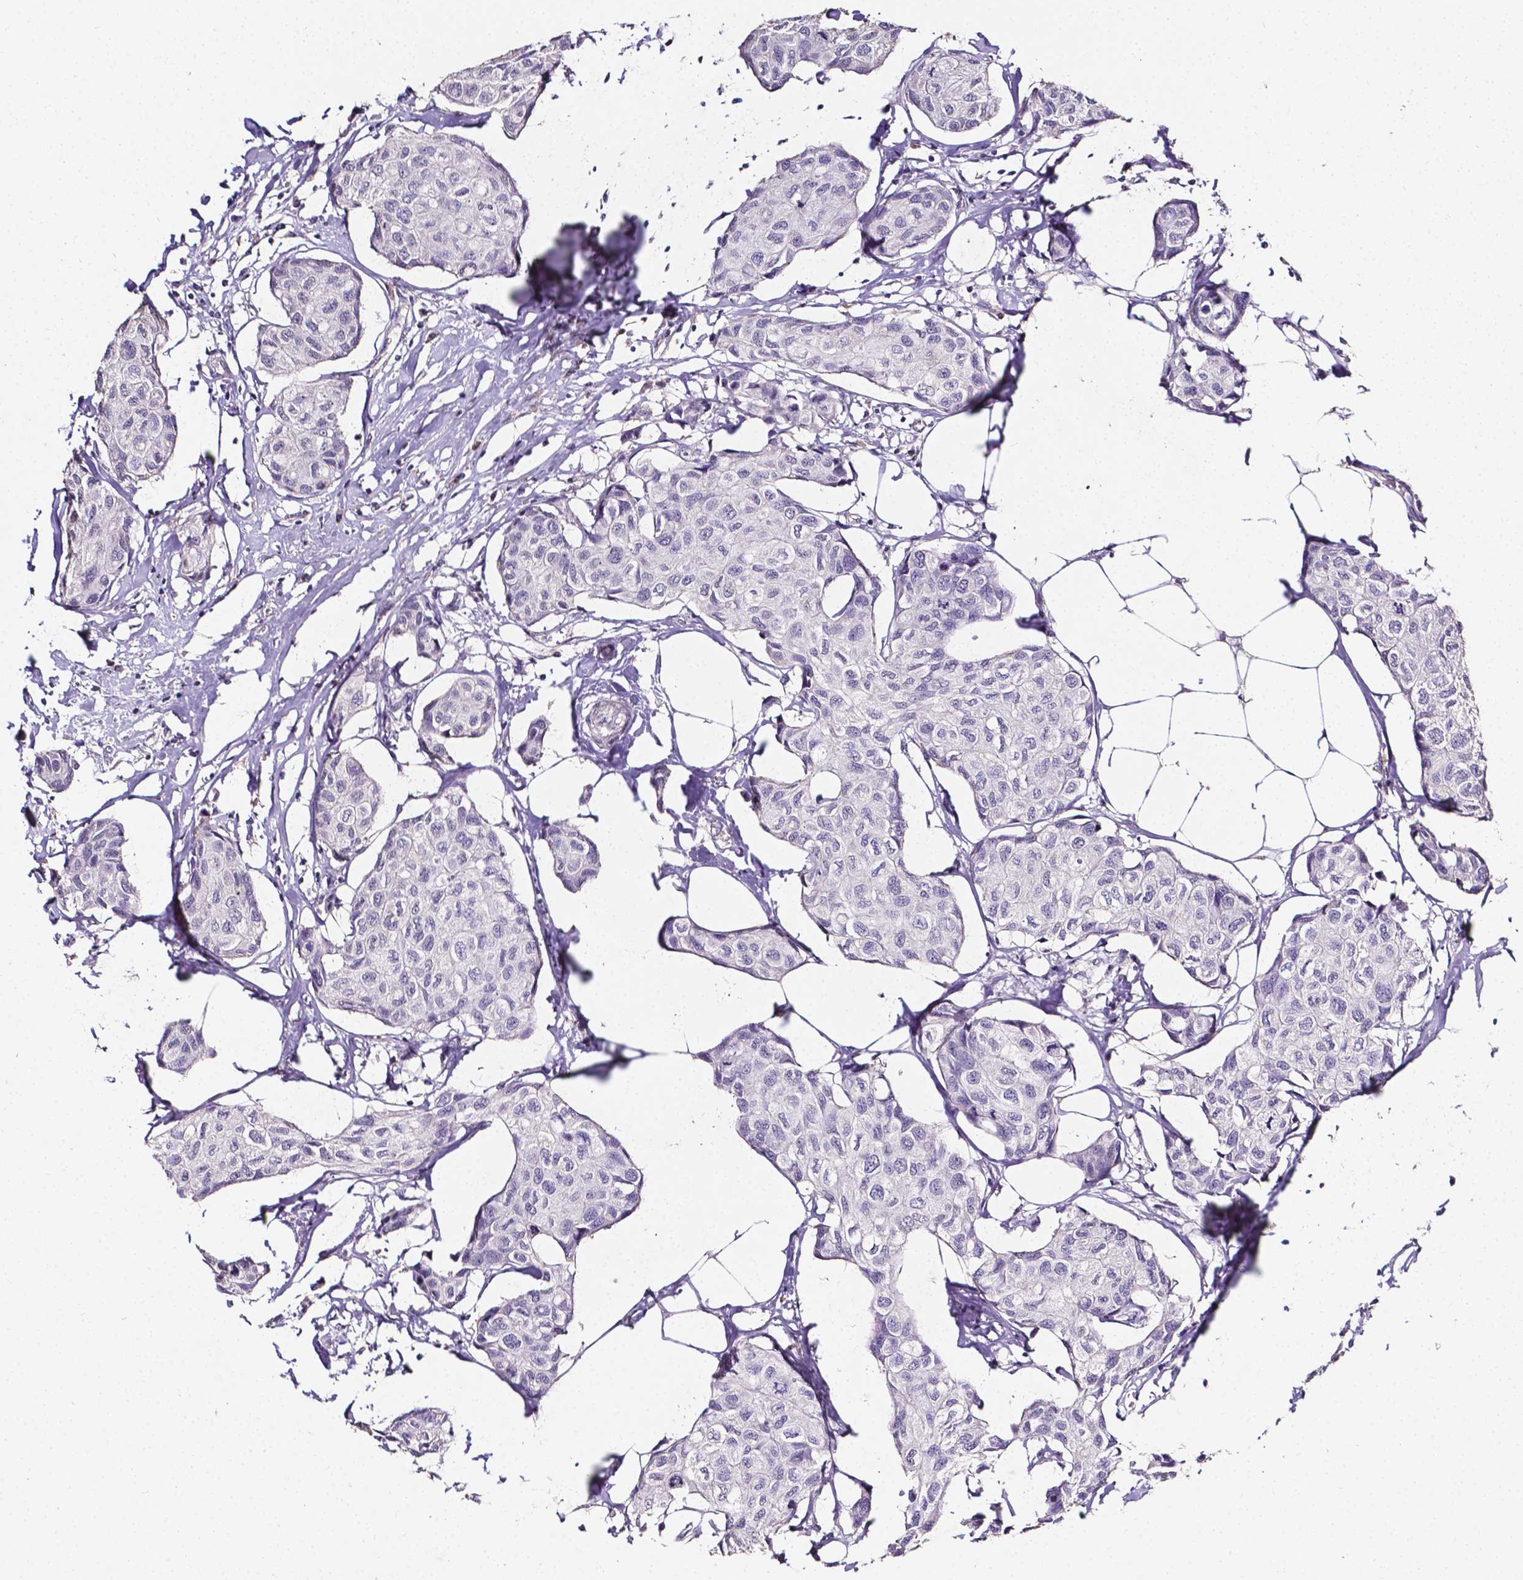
{"staining": {"intensity": "negative", "quantity": "none", "location": "none"}, "tissue": "breast cancer", "cell_type": "Tumor cells", "image_type": "cancer", "snomed": [{"axis": "morphology", "description": "Duct carcinoma"}, {"axis": "topography", "description": "Breast"}], "caption": "Protein analysis of intraductal carcinoma (breast) demonstrates no significant positivity in tumor cells.", "gene": "PSAT1", "patient": {"sex": "female", "age": 80}}